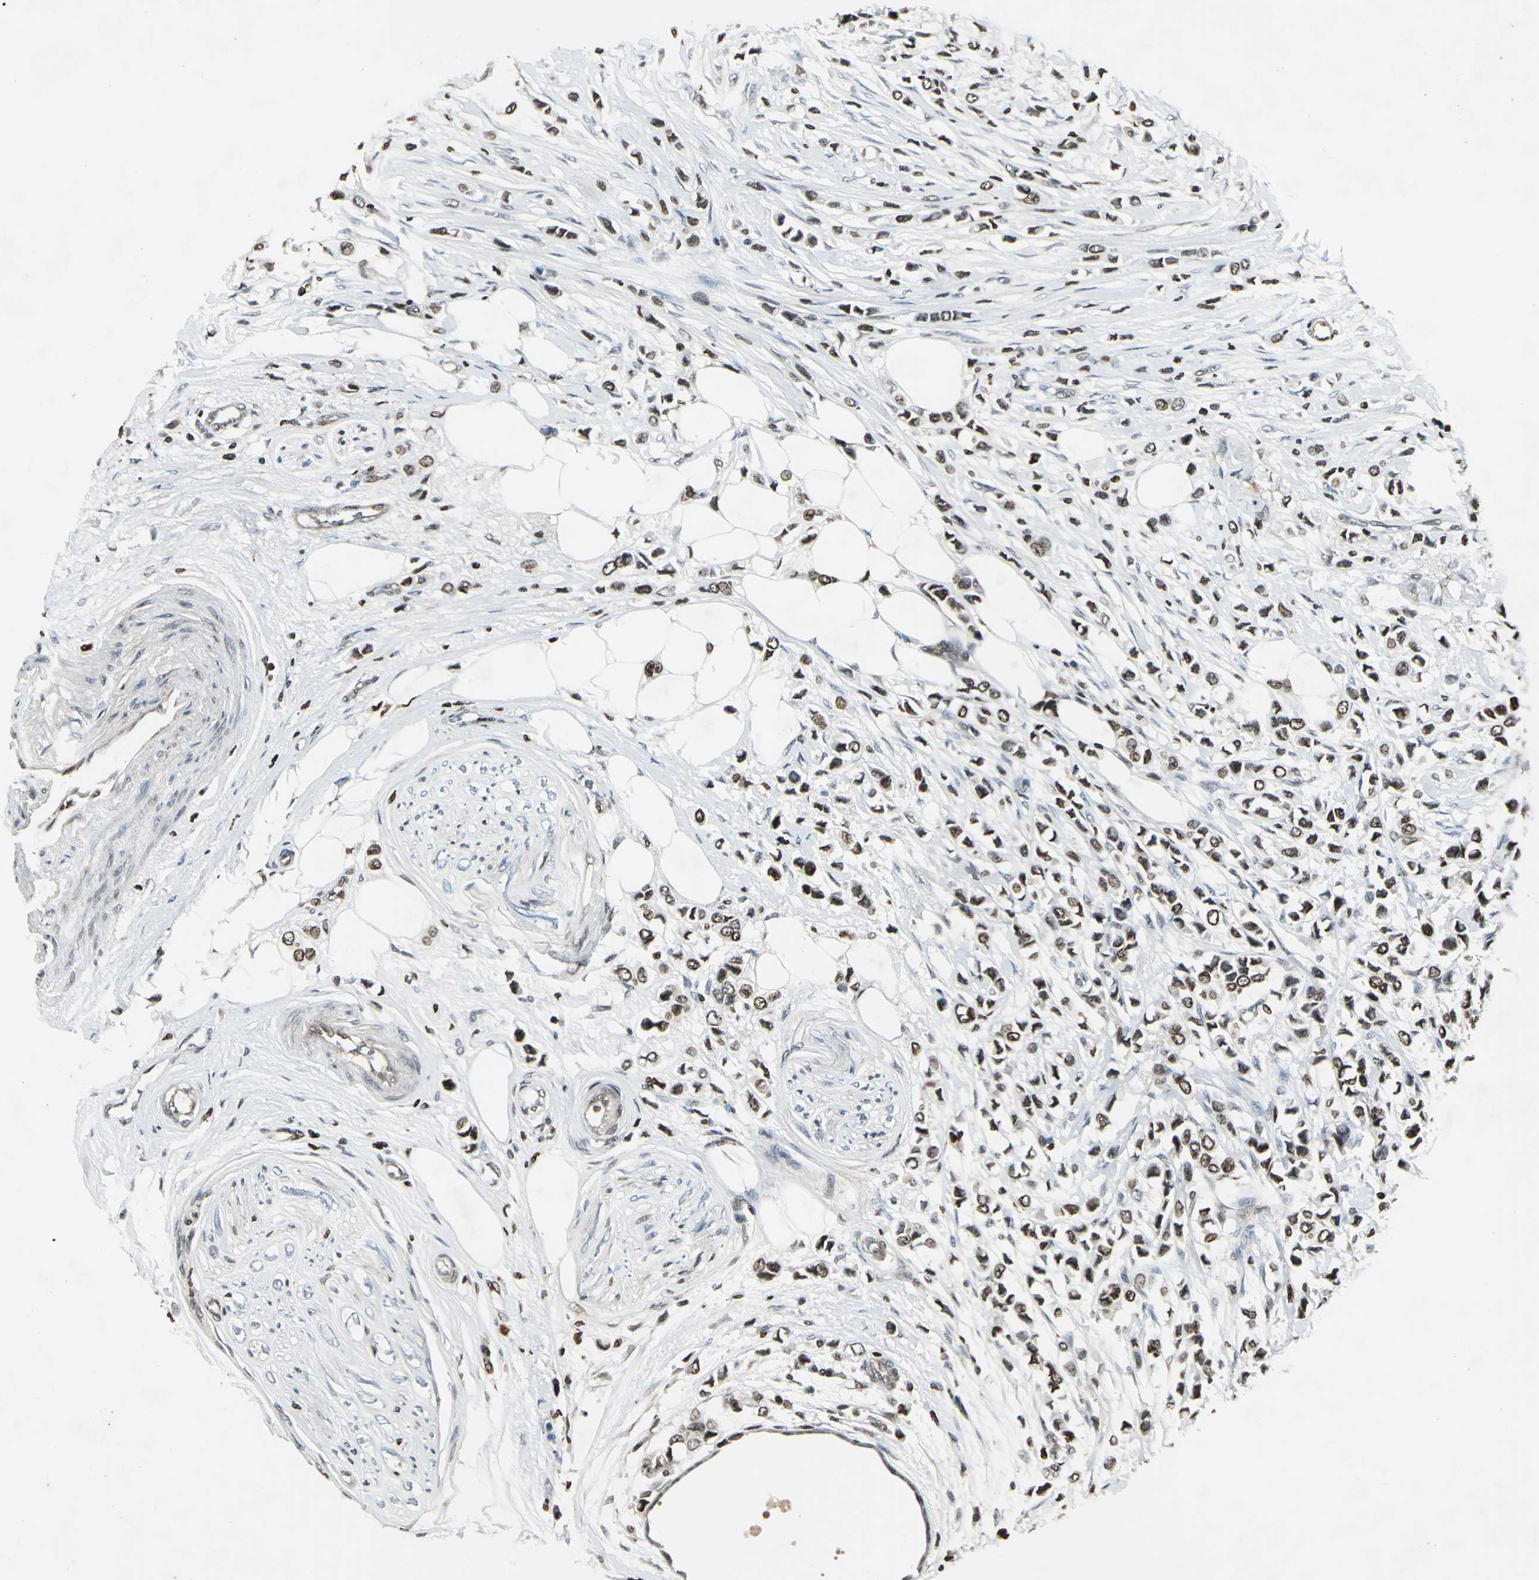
{"staining": {"intensity": "strong", "quantity": ">75%", "location": "nuclear"}, "tissue": "breast cancer", "cell_type": "Tumor cells", "image_type": "cancer", "snomed": [{"axis": "morphology", "description": "Lobular carcinoma"}, {"axis": "topography", "description": "Breast"}], "caption": "Immunohistochemical staining of human breast lobular carcinoma shows high levels of strong nuclear protein positivity in about >75% of tumor cells. The staining was performed using DAB (3,3'-diaminobenzidine), with brown indicating positive protein expression. Nuclei are stained blue with hematoxylin.", "gene": "AHR", "patient": {"sex": "female", "age": 51}}